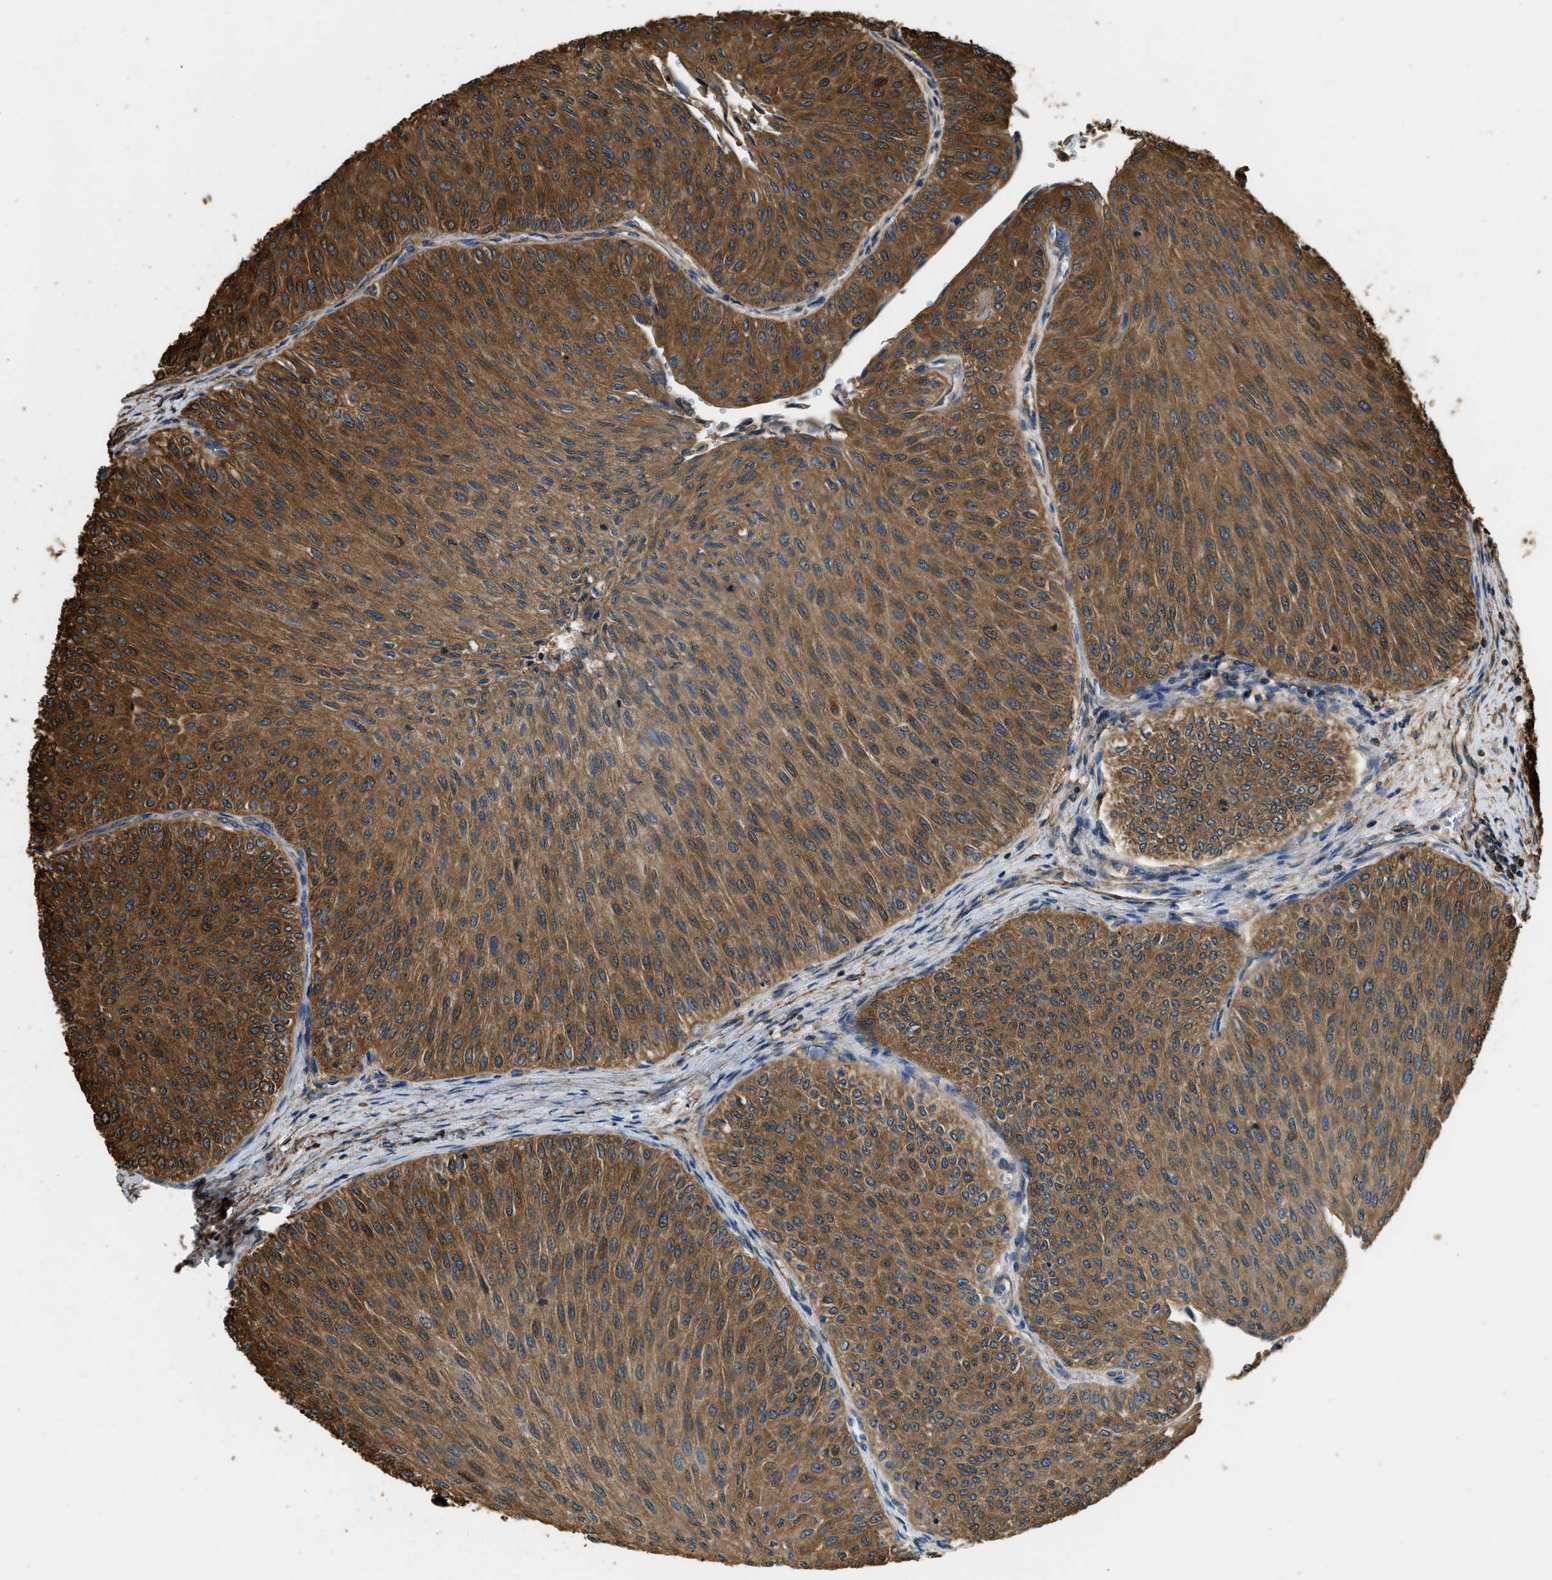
{"staining": {"intensity": "strong", "quantity": ">75%", "location": "cytoplasmic/membranous"}, "tissue": "urothelial cancer", "cell_type": "Tumor cells", "image_type": "cancer", "snomed": [{"axis": "morphology", "description": "Urothelial carcinoma, Low grade"}, {"axis": "topography", "description": "Urinary bladder"}], "caption": "The micrograph shows a brown stain indicating the presence of a protein in the cytoplasmic/membranous of tumor cells in urothelial cancer. The protein is shown in brown color, while the nuclei are stained blue.", "gene": "YARS1", "patient": {"sex": "male", "age": 78}}